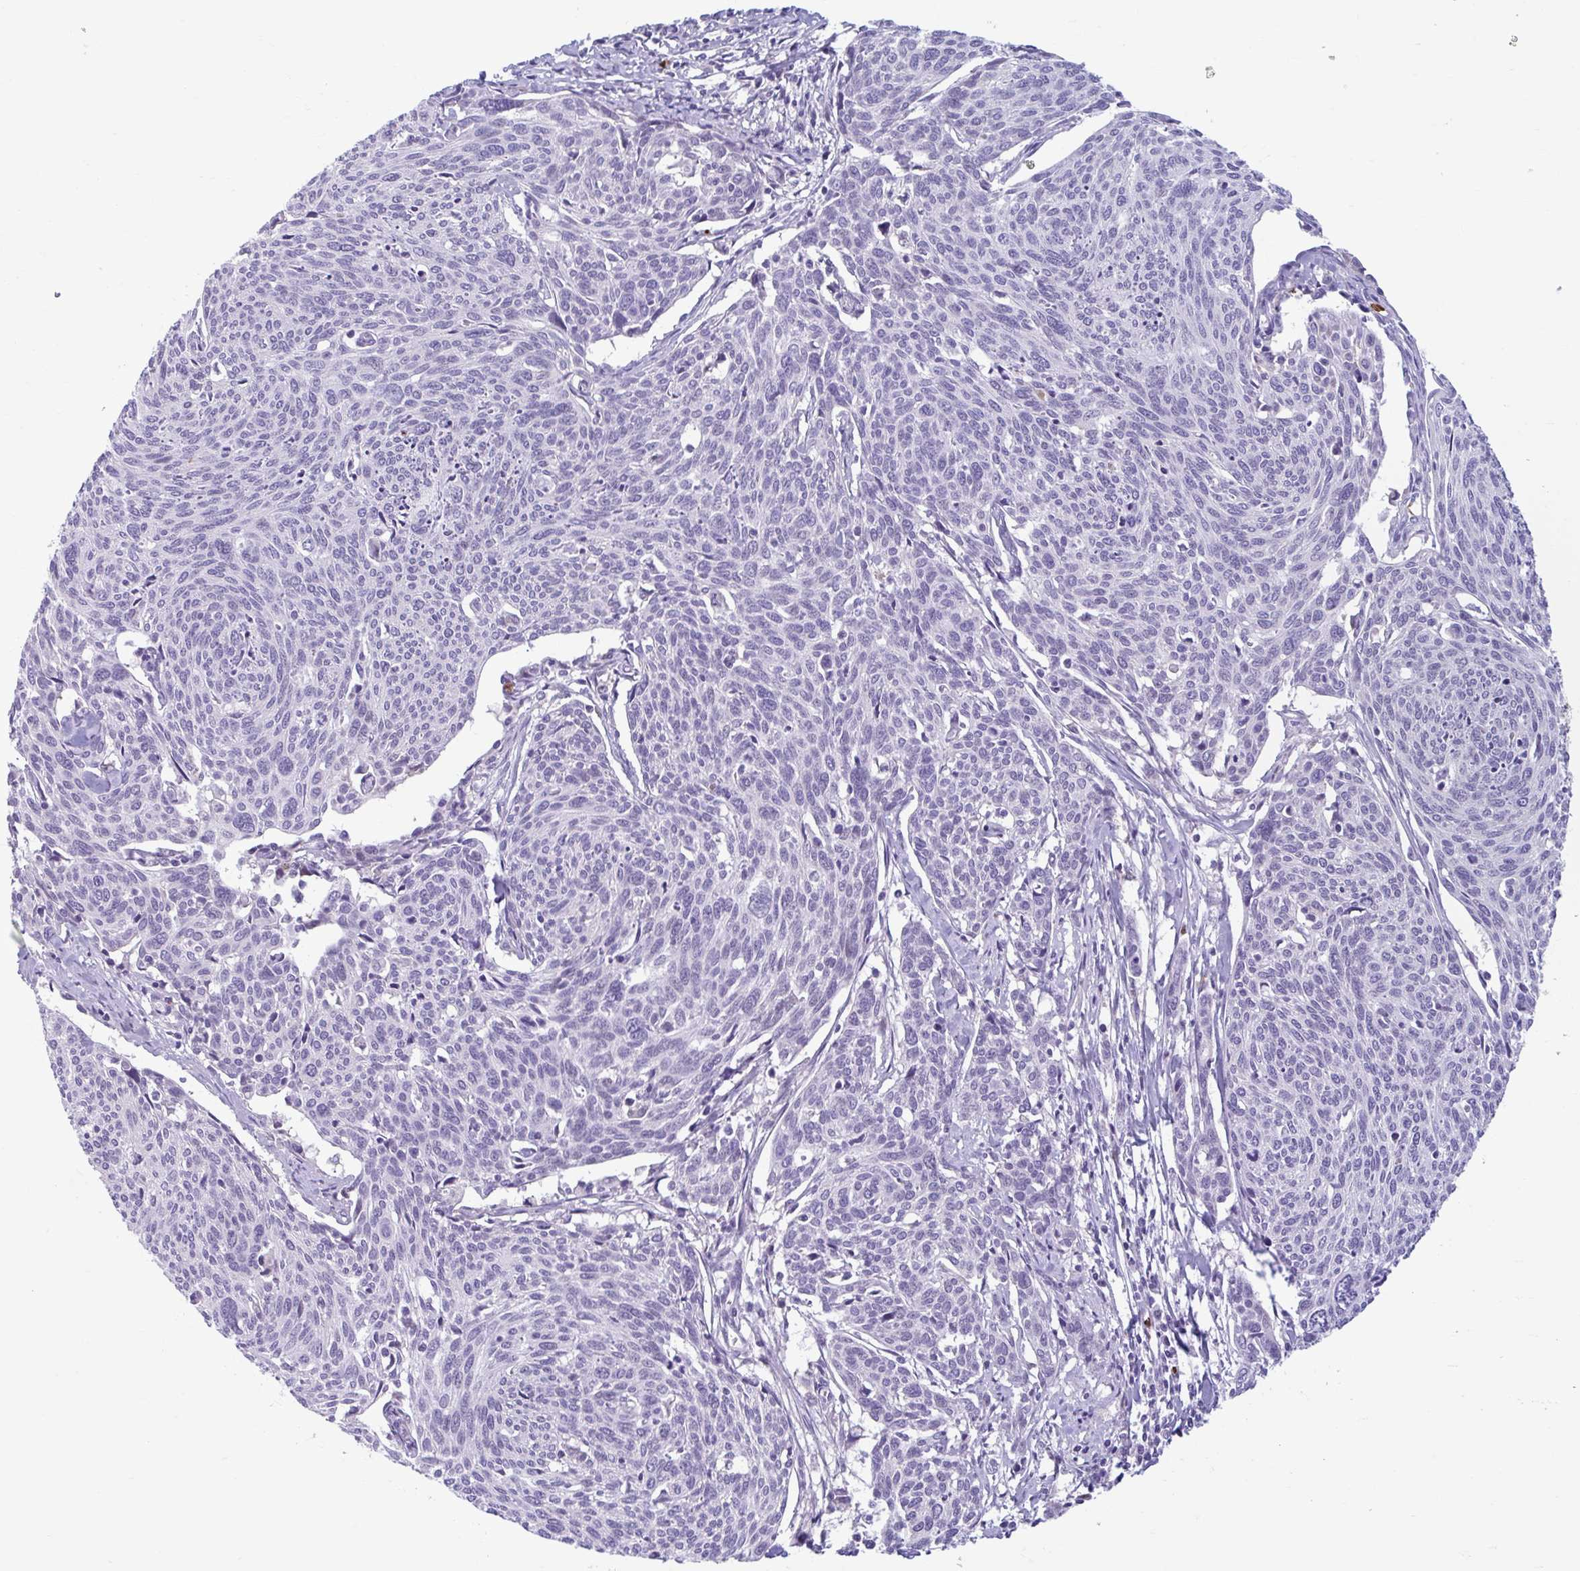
{"staining": {"intensity": "negative", "quantity": "none", "location": "none"}, "tissue": "cervical cancer", "cell_type": "Tumor cells", "image_type": "cancer", "snomed": [{"axis": "morphology", "description": "Squamous cell carcinoma, NOS"}, {"axis": "topography", "description": "Cervix"}], "caption": "Tumor cells show no significant positivity in cervical cancer.", "gene": "CEP120", "patient": {"sex": "female", "age": 49}}